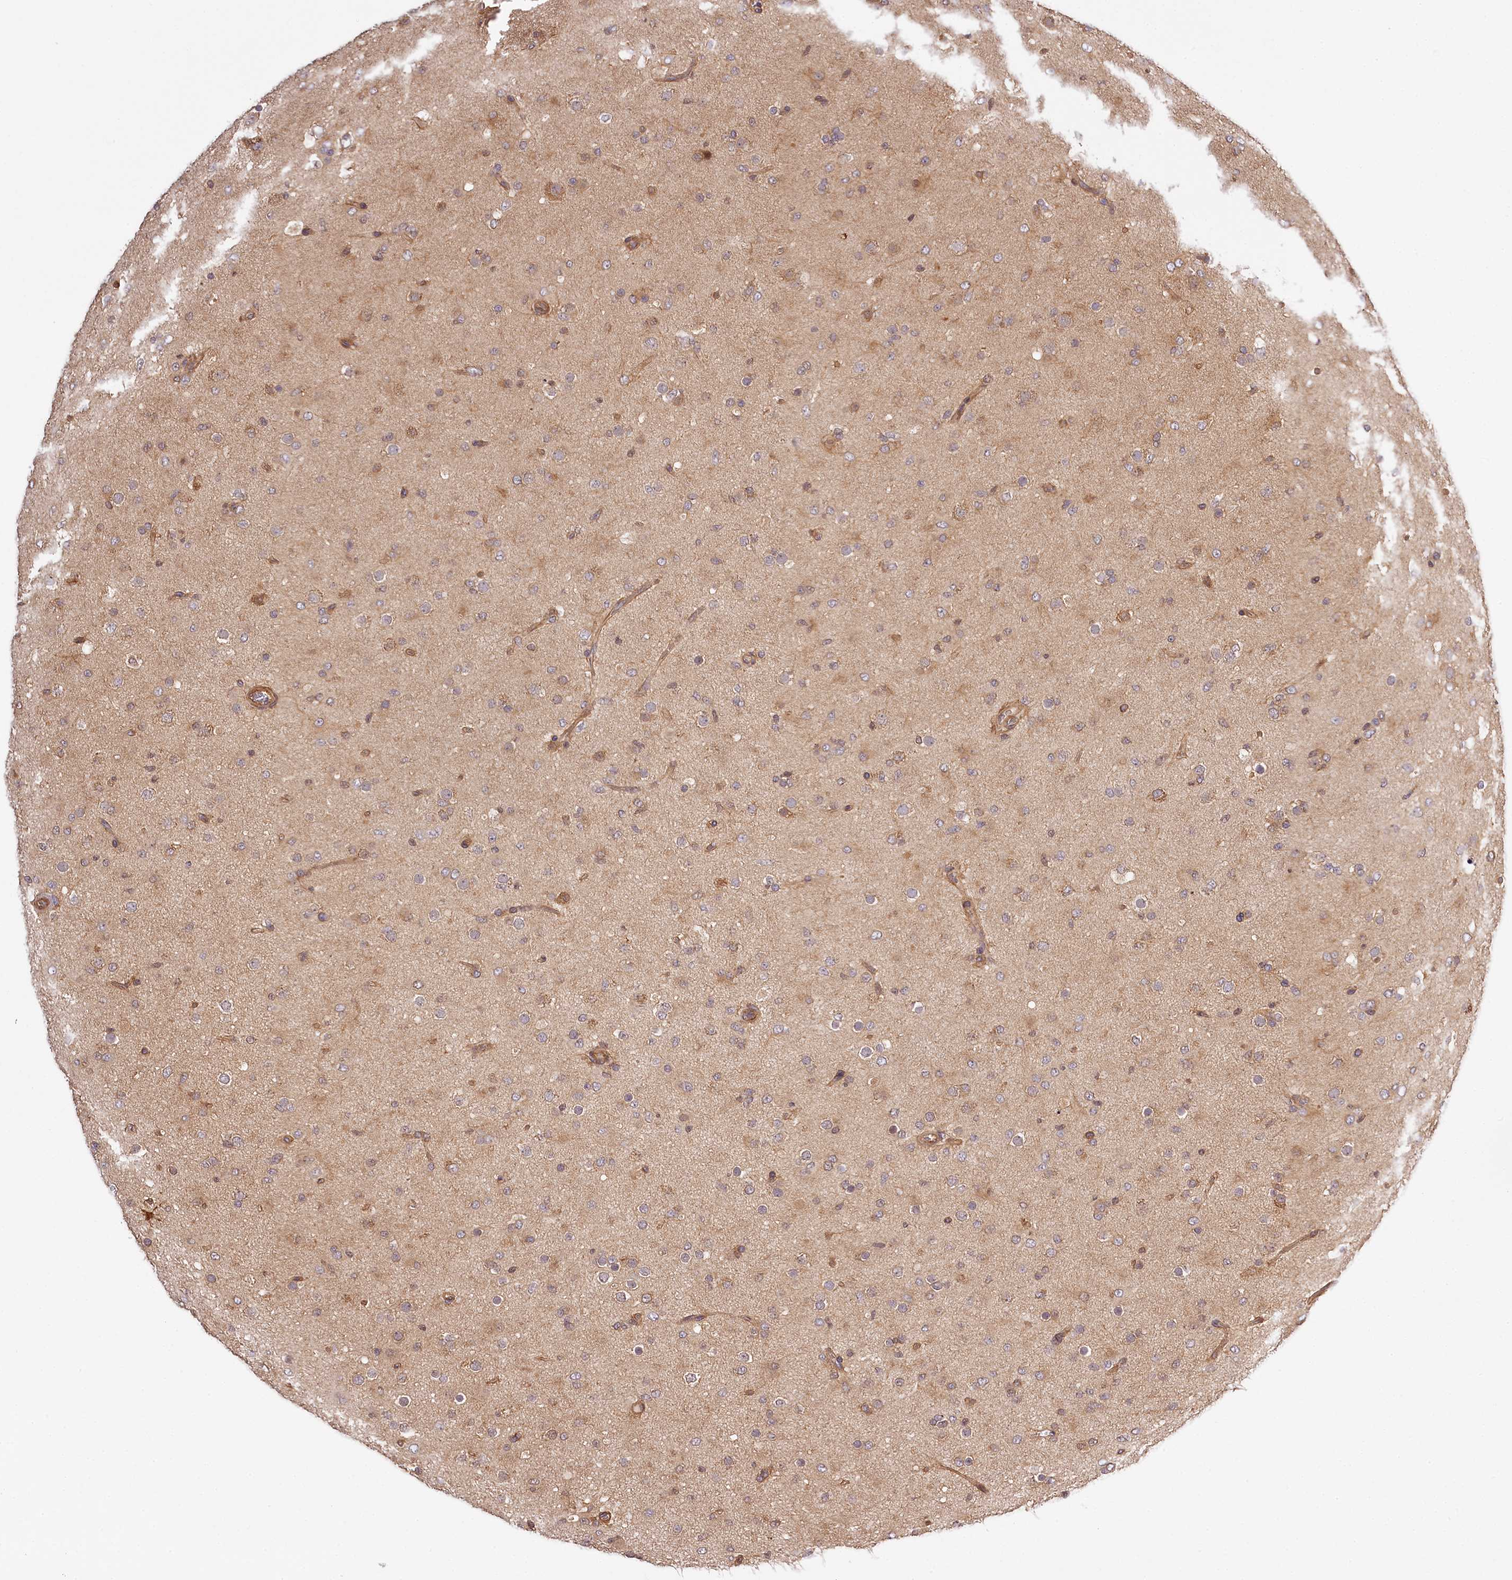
{"staining": {"intensity": "weak", "quantity": "25%-75%", "location": "cytoplasmic/membranous"}, "tissue": "glioma", "cell_type": "Tumor cells", "image_type": "cancer", "snomed": [{"axis": "morphology", "description": "Glioma, malignant, Low grade"}, {"axis": "topography", "description": "Brain"}], "caption": "High-power microscopy captured an IHC histopathology image of glioma, revealing weak cytoplasmic/membranous positivity in approximately 25%-75% of tumor cells. The protein of interest is stained brown, and the nuclei are stained in blue (DAB (3,3'-diaminobenzidine) IHC with brightfield microscopy, high magnification).", "gene": "TARS1", "patient": {"sex": "male", "age": 65}}